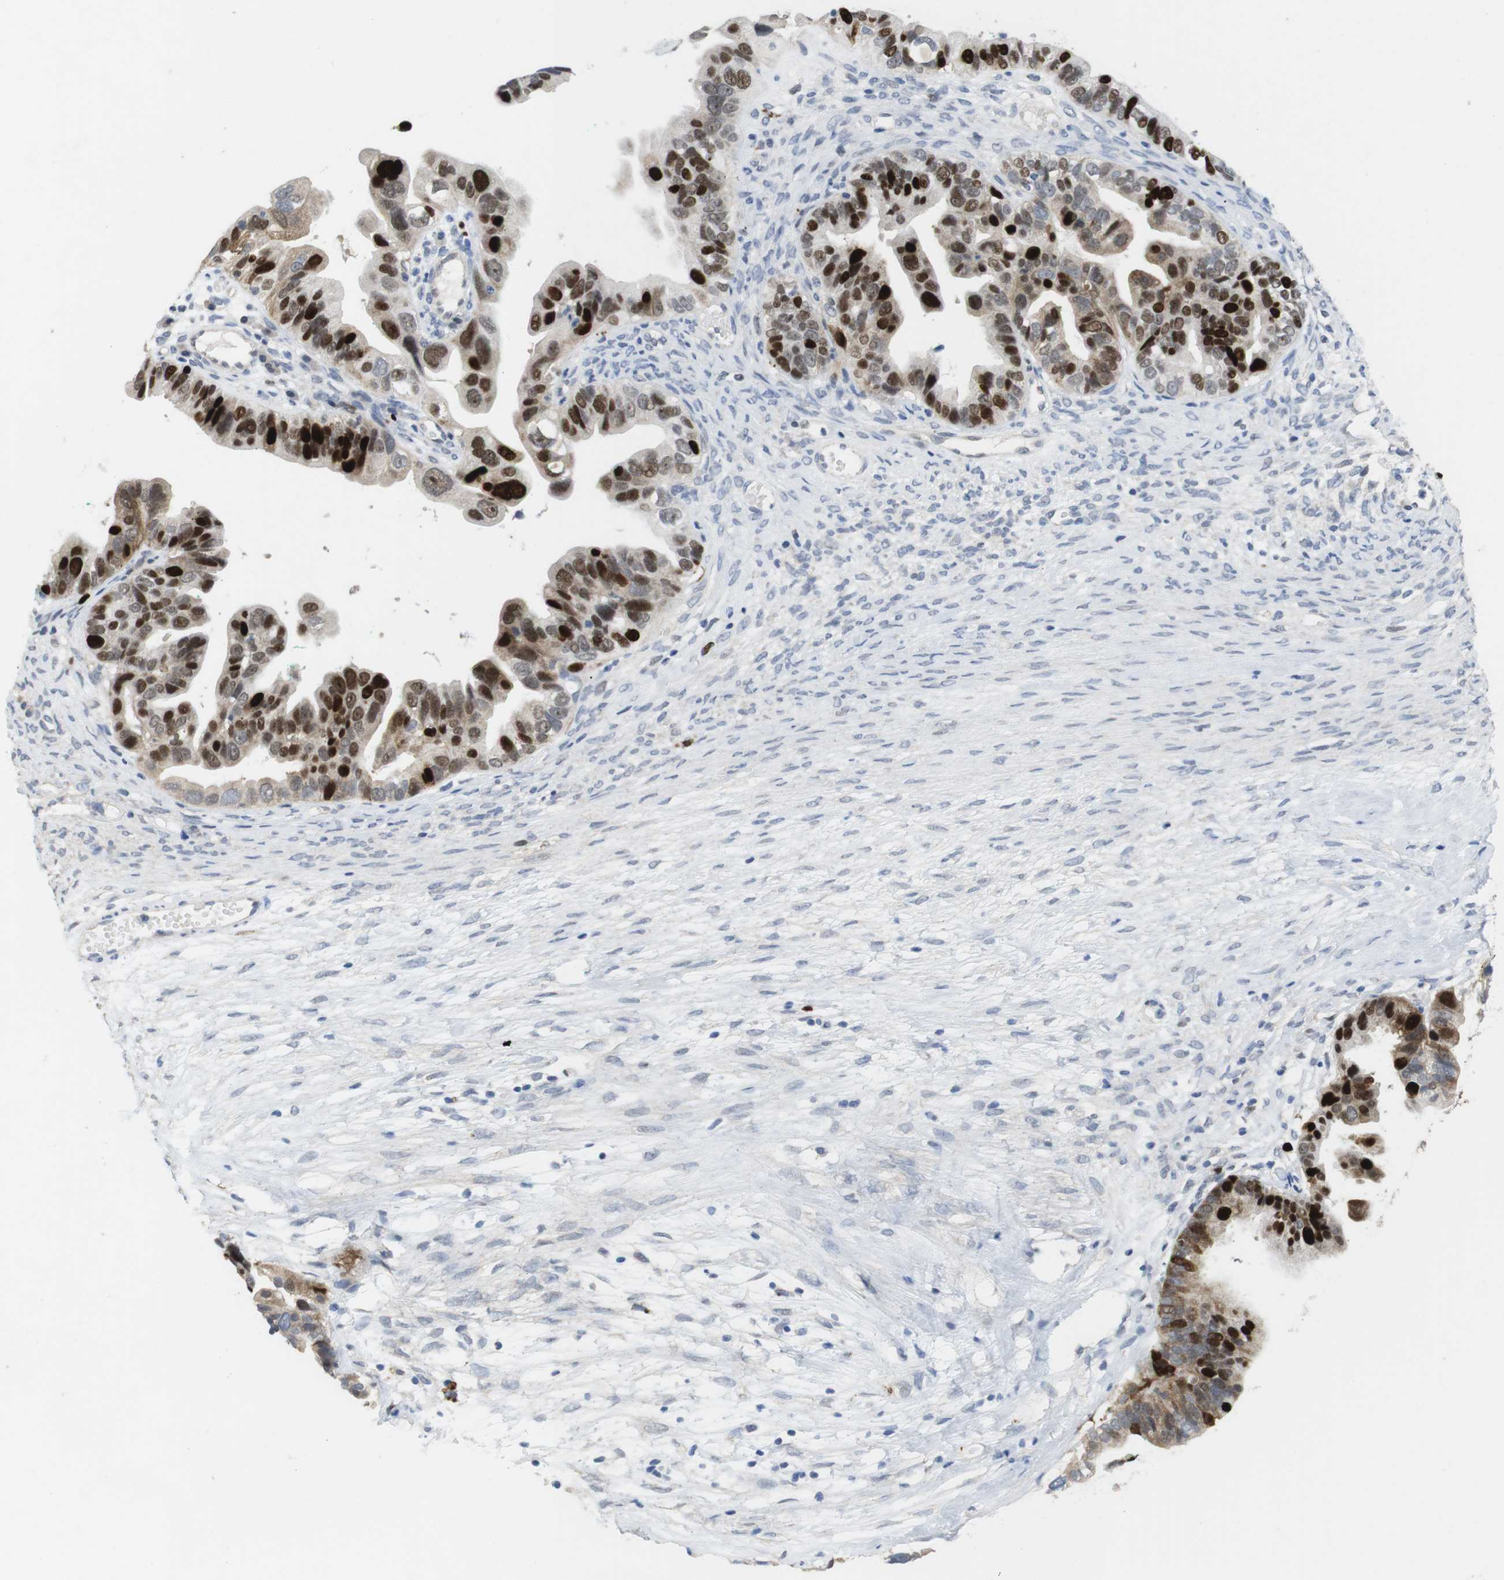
{"staining": {"intensity": "strong", "quantity": ">75%", "location": "nuclear"}, "tissue": "ovarian cancer", "cell_type": "Tumor cells", "image_type": "cancer", "snomed": [{"axis": "morphology", "description": "Cystadenocarcinoma, serous, NOS"}, {"axis": "topography", "description": "Ovary"}], "caption": "Immunohistochemical staining of human ovarian cancer (serous cystadenocarcinoma) demonstrates high levels of strong nuclear expression in approximately >75% of tumor cells. Nuclei are stained in blue.", "gene": "KPNA2", "patient": {"sex": "female", "age": 56}}